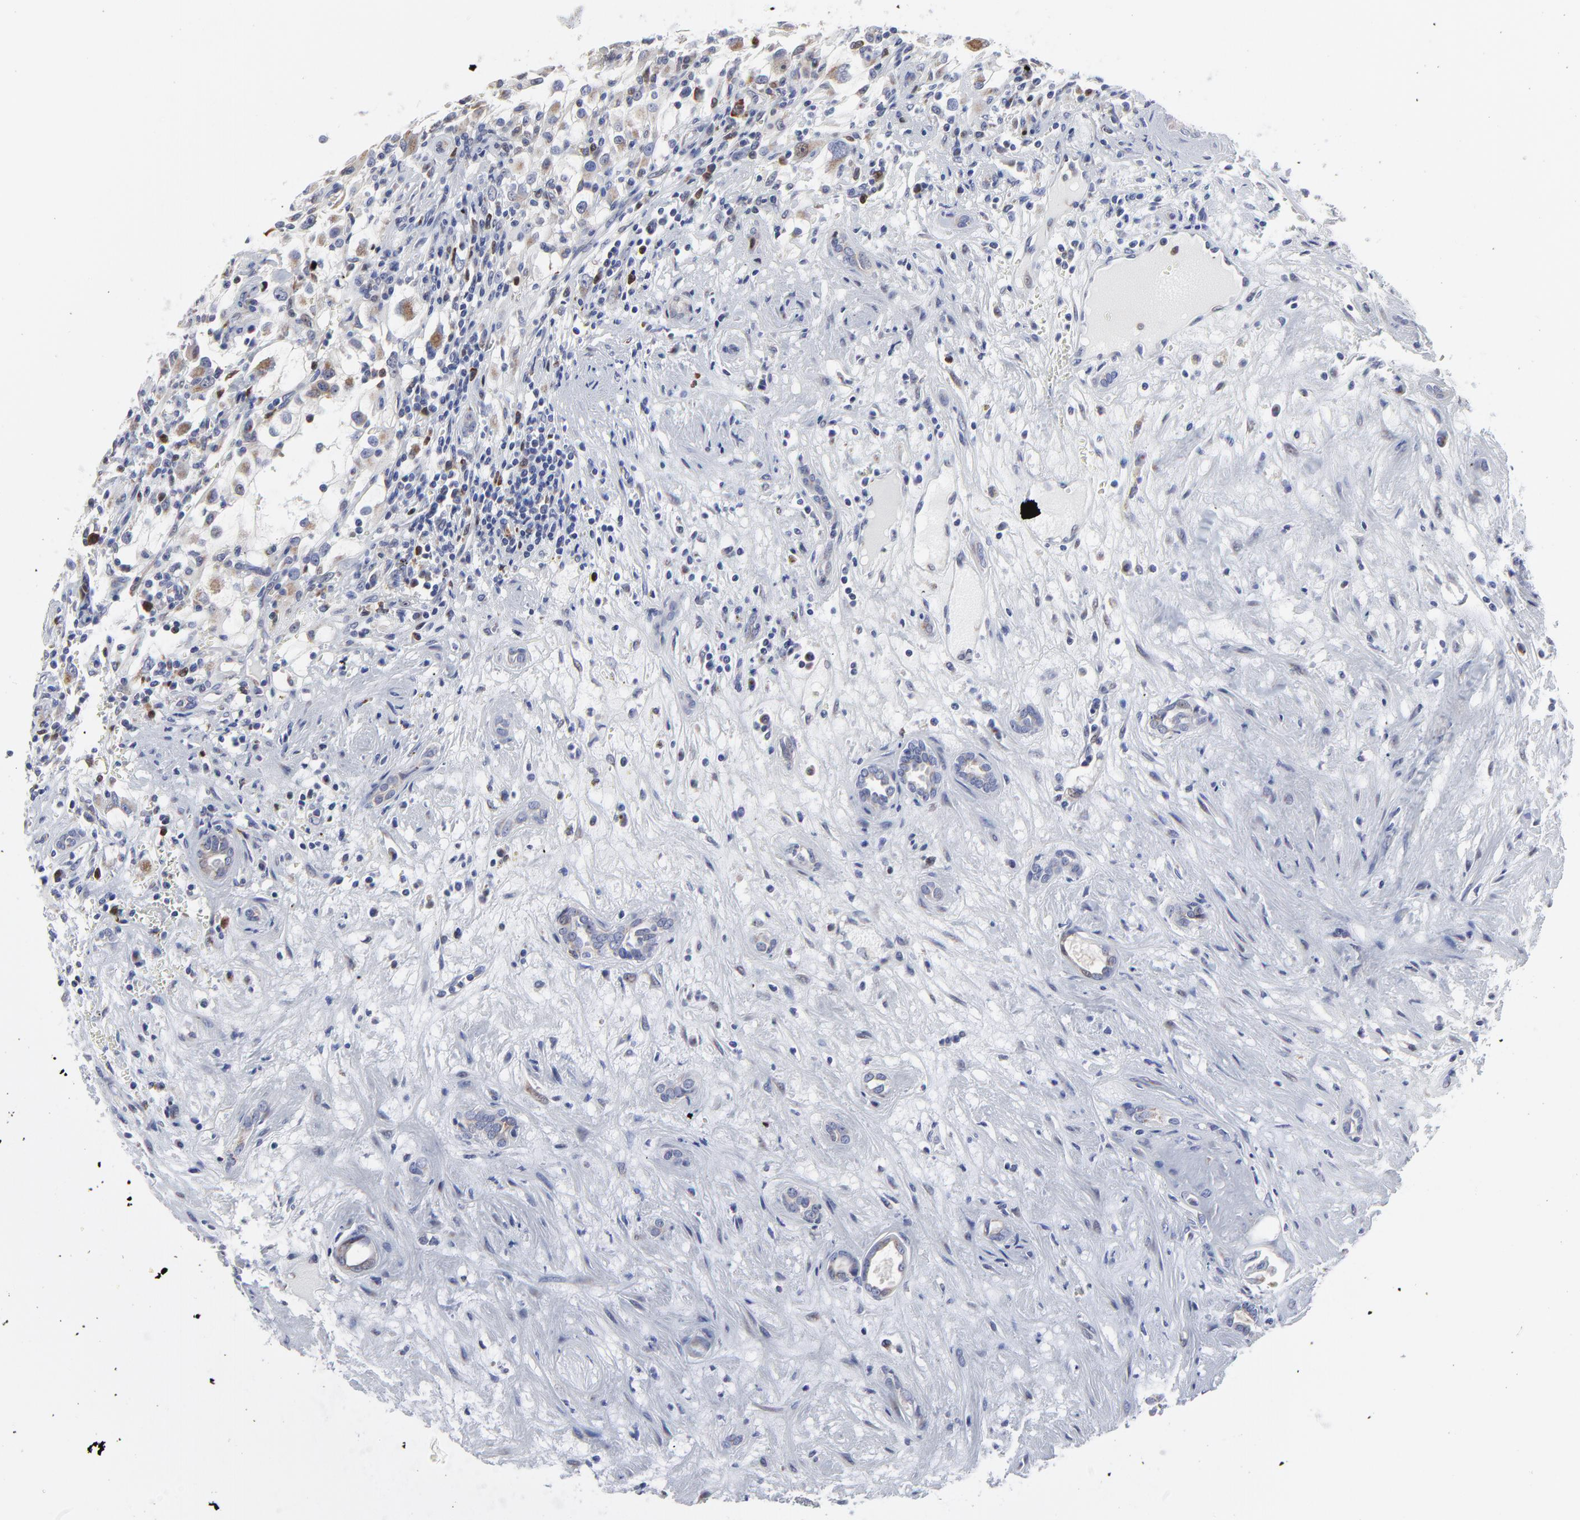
{"staining": {"intensity": "weak", "quantity": "<25%", "location": "cytoplasmic/membranous"}, "tissue": "renal cancer", "cell_type": "Tumor cells", "image_type": "cancer", "snomed": [{"axis": "morphology", "description": "Adenocarcinoma, NOS"}, {"axis": "topography", "description": "Kidney"}], "caption": "This is an immunohistochemistry (IHC) histopathology image of human renal cancer. There is no positivity in tumor cells.", "gene": "NCAPH", "patient": {"sex": "female", "age": 52}}